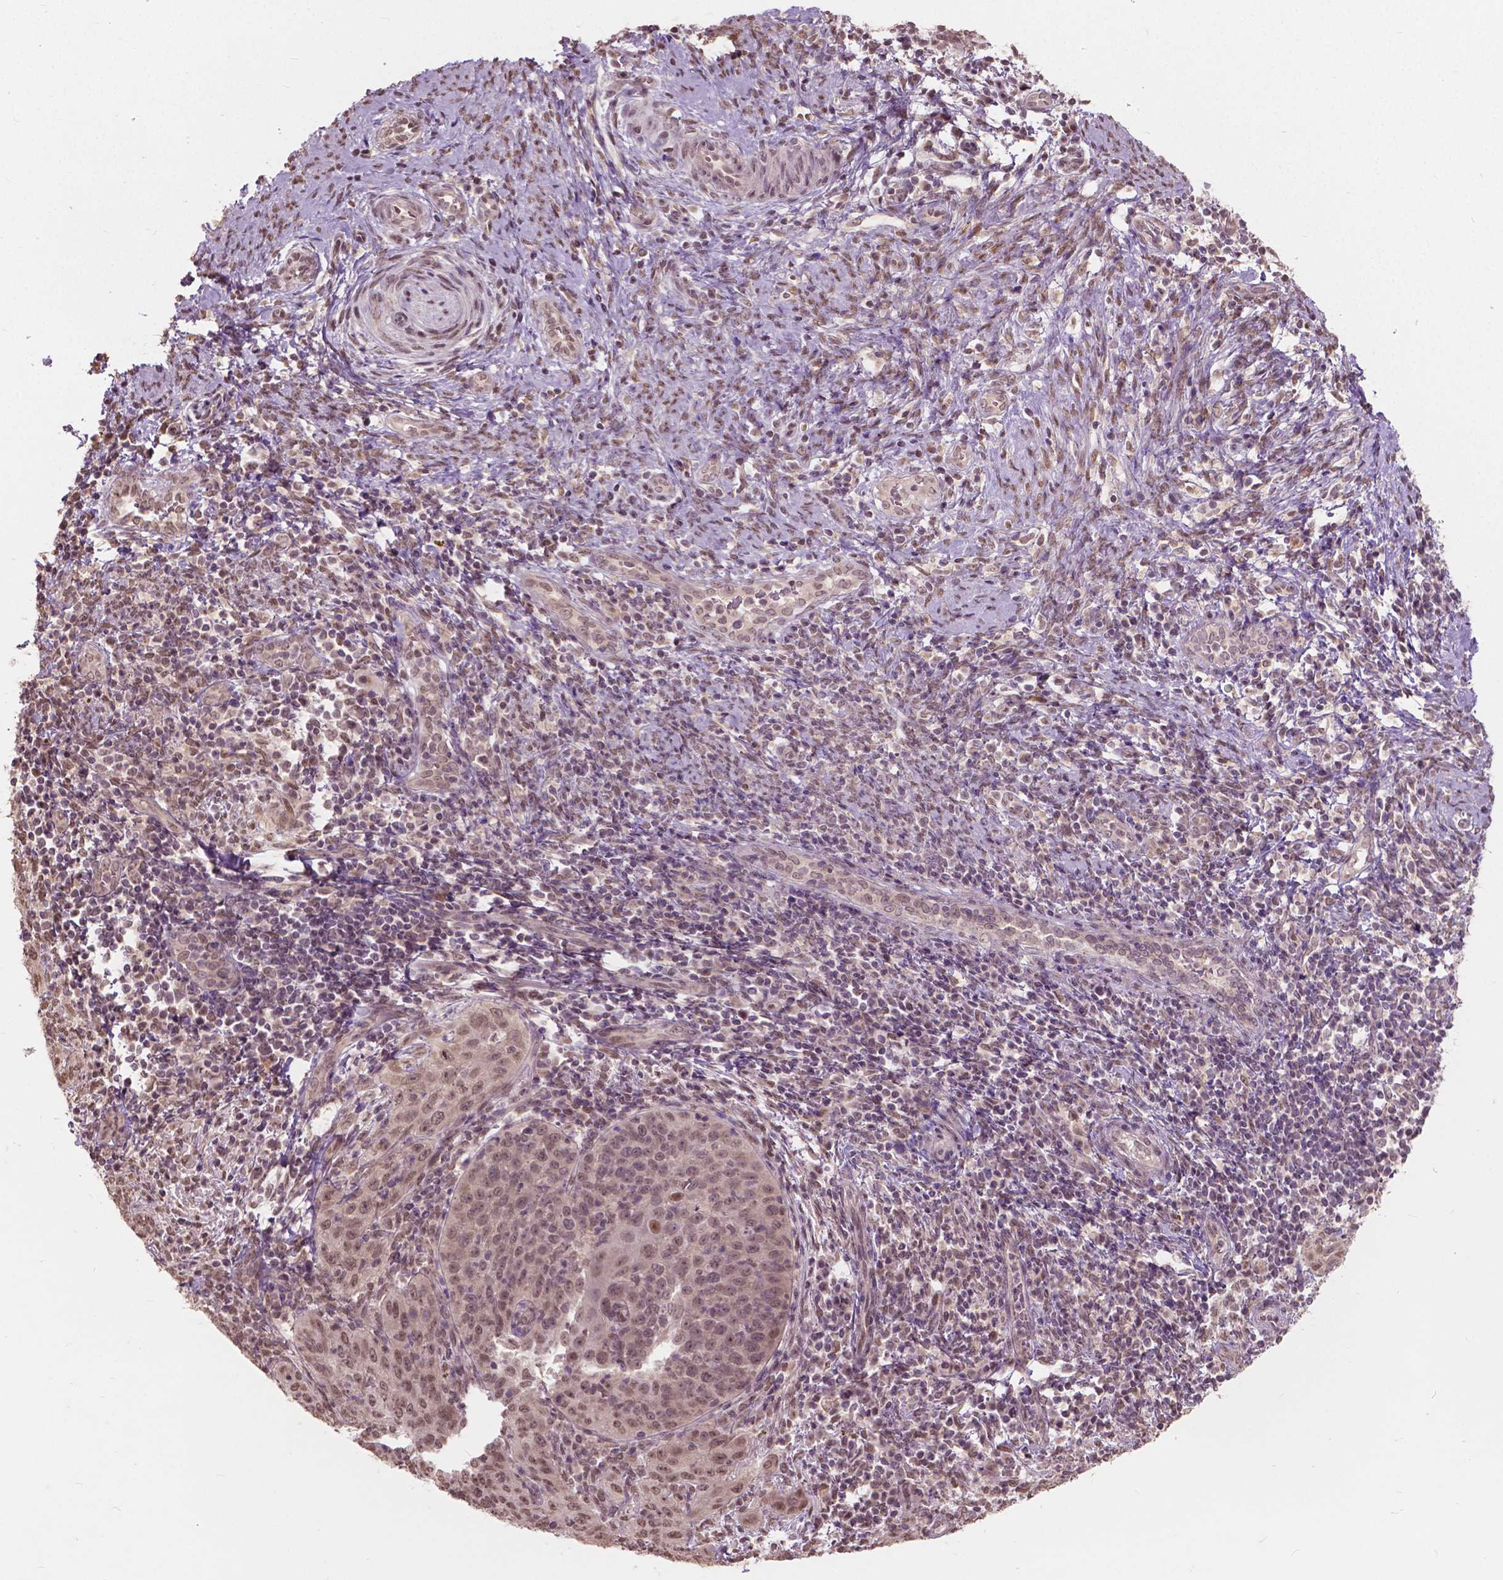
{"staining": {"intensity": "moderate", "quantity": ">75%", "location": "nuclear"}, "tissue": "cervical cancer", "cell_type": "Tumor cells", "image_type": "cancer", "snomed": [{"axis": "morphology", "description": "Squamous cell carcinoma, NOS"}, {"axis": "topography", "description": "Cervix"}], "caption": "Moderate nuclear staining for a protein is identified in about >75% of tumor cells of squamous cell carcinoma (cervical) using IHC.", "gene": "HOXA10", "patient": {"sex": "female", "age": 30}}